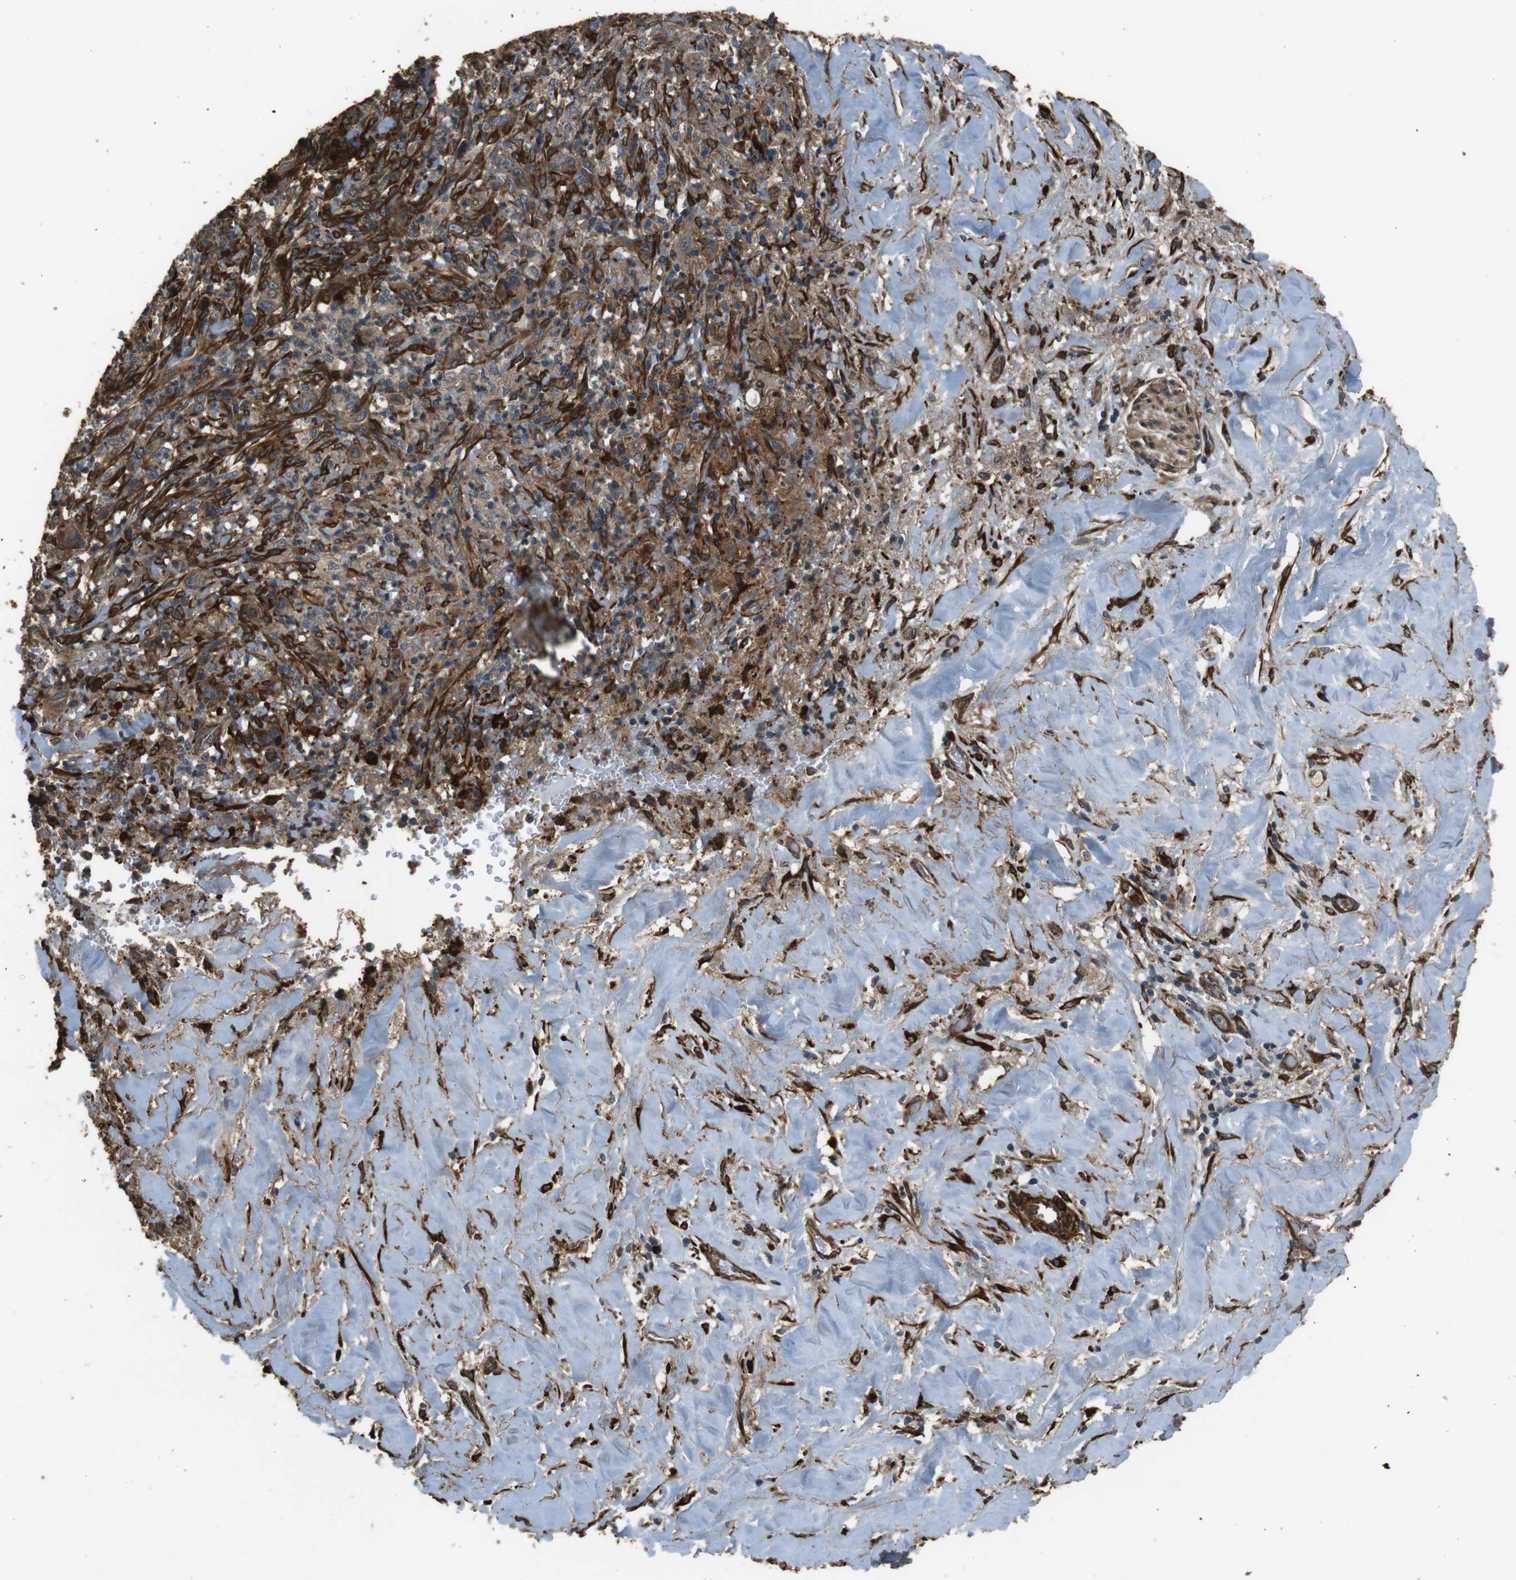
{"staining": {"intensity": "moderate", "quantity": ">75%", "location": "cytoplasmic/membranous"}, "tissue": "liver cancer", "cell_type": "Tumor cells", "image_type": "cancer", "snomed": [{"axis": "morphology", "description": "Cholangiocarcinoma"}, {"axis": "topography", "description": "Liver"}], "caption": "Immunohistochemistry of cholangiocarcinoma (liver) shows medium levels of moderate cytoplasmic/membranous expression in about >75% of tumor cells.", "gene": "MSRB3", "patient": {"sex": "female", "age": 67}}